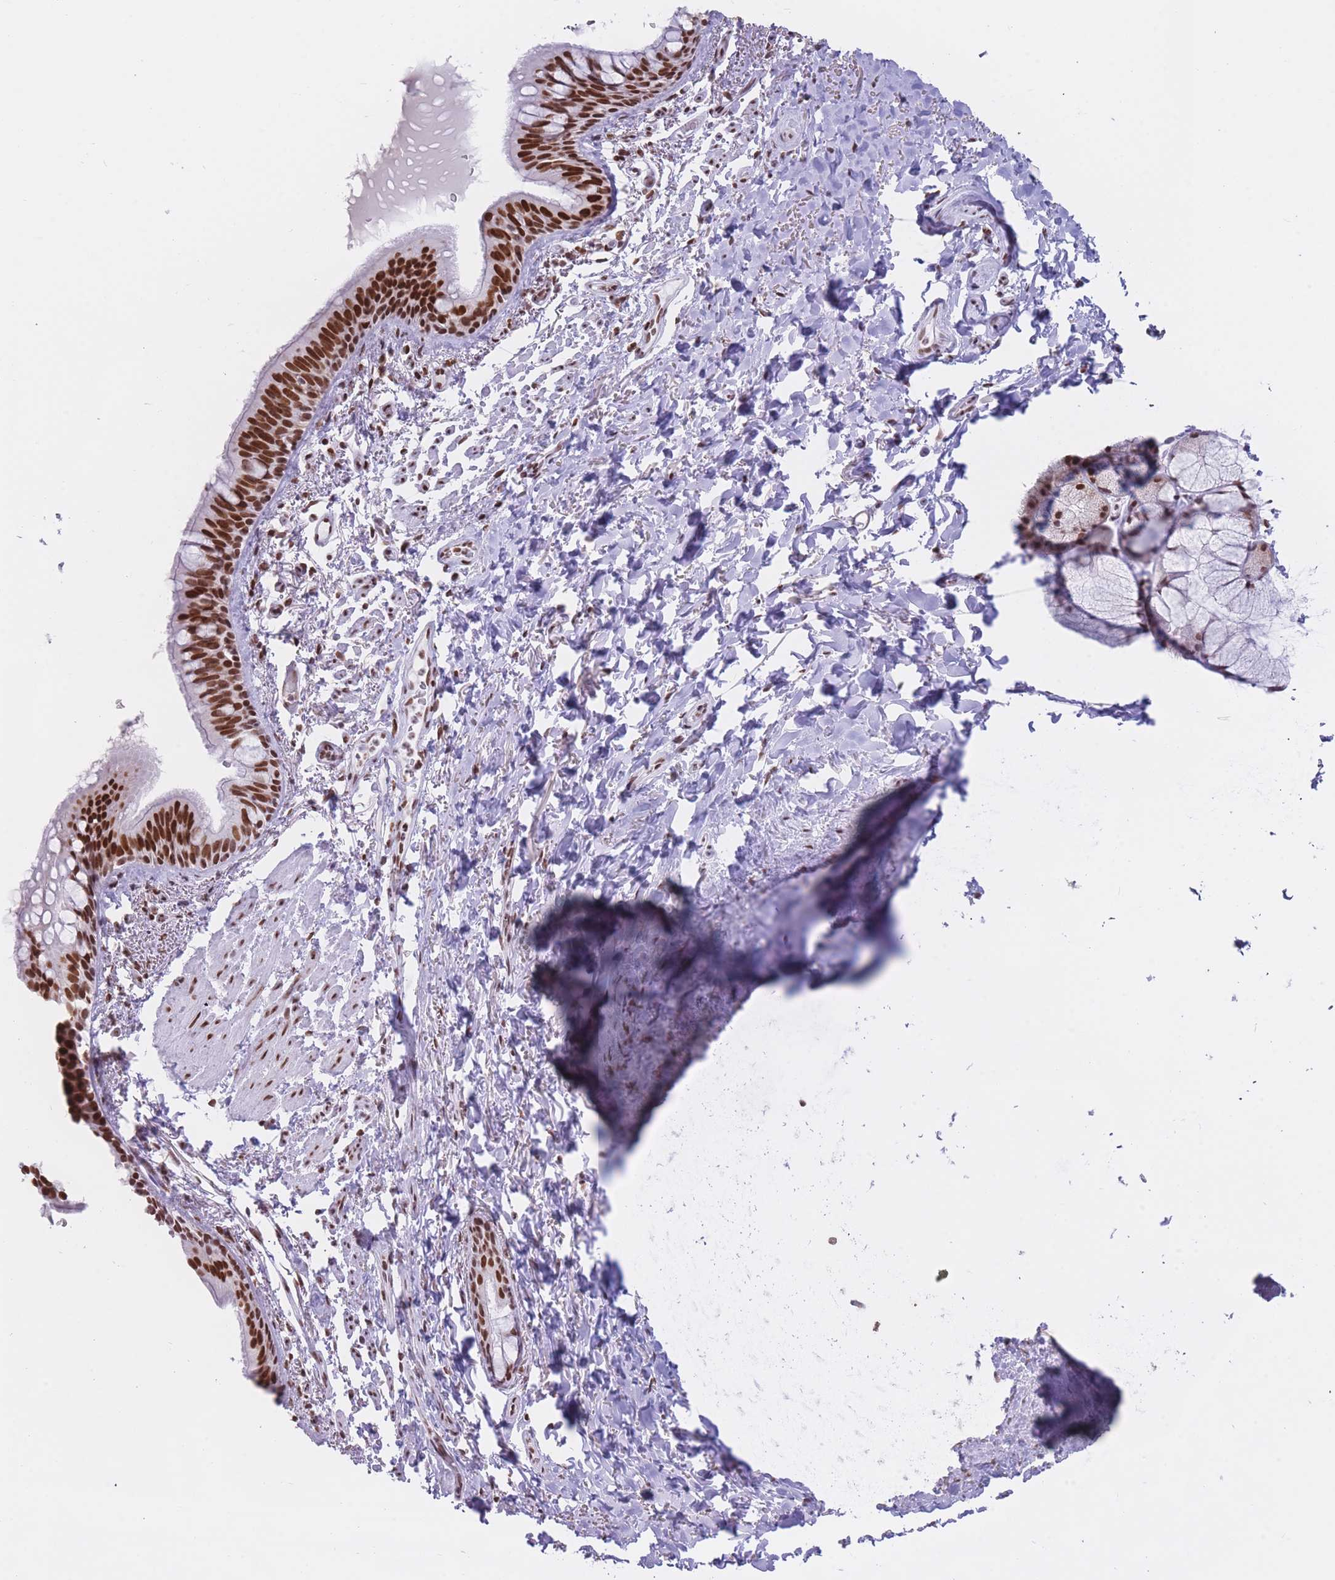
{"staining": {"intensity": "strong", "quantity": ">75%", "location": "nuclear"}, "tissue": "bronchus", "cell_type": "Respiratory epithelial cells", "image_type": "normal", "snomed": [{"axis": "morphology", "description": "Normal tissue, NOS"}, {"axis": "topography", "description": "Bronchus"}], "caption": "An IHC image of normal tissue is shown. Protein staining in brown highlights strong nuclear positivity in bronchus within respiratory epithelial cells.", "gene": "HNRNPUL1", "patient": {"sex": "male", "age": 70}}